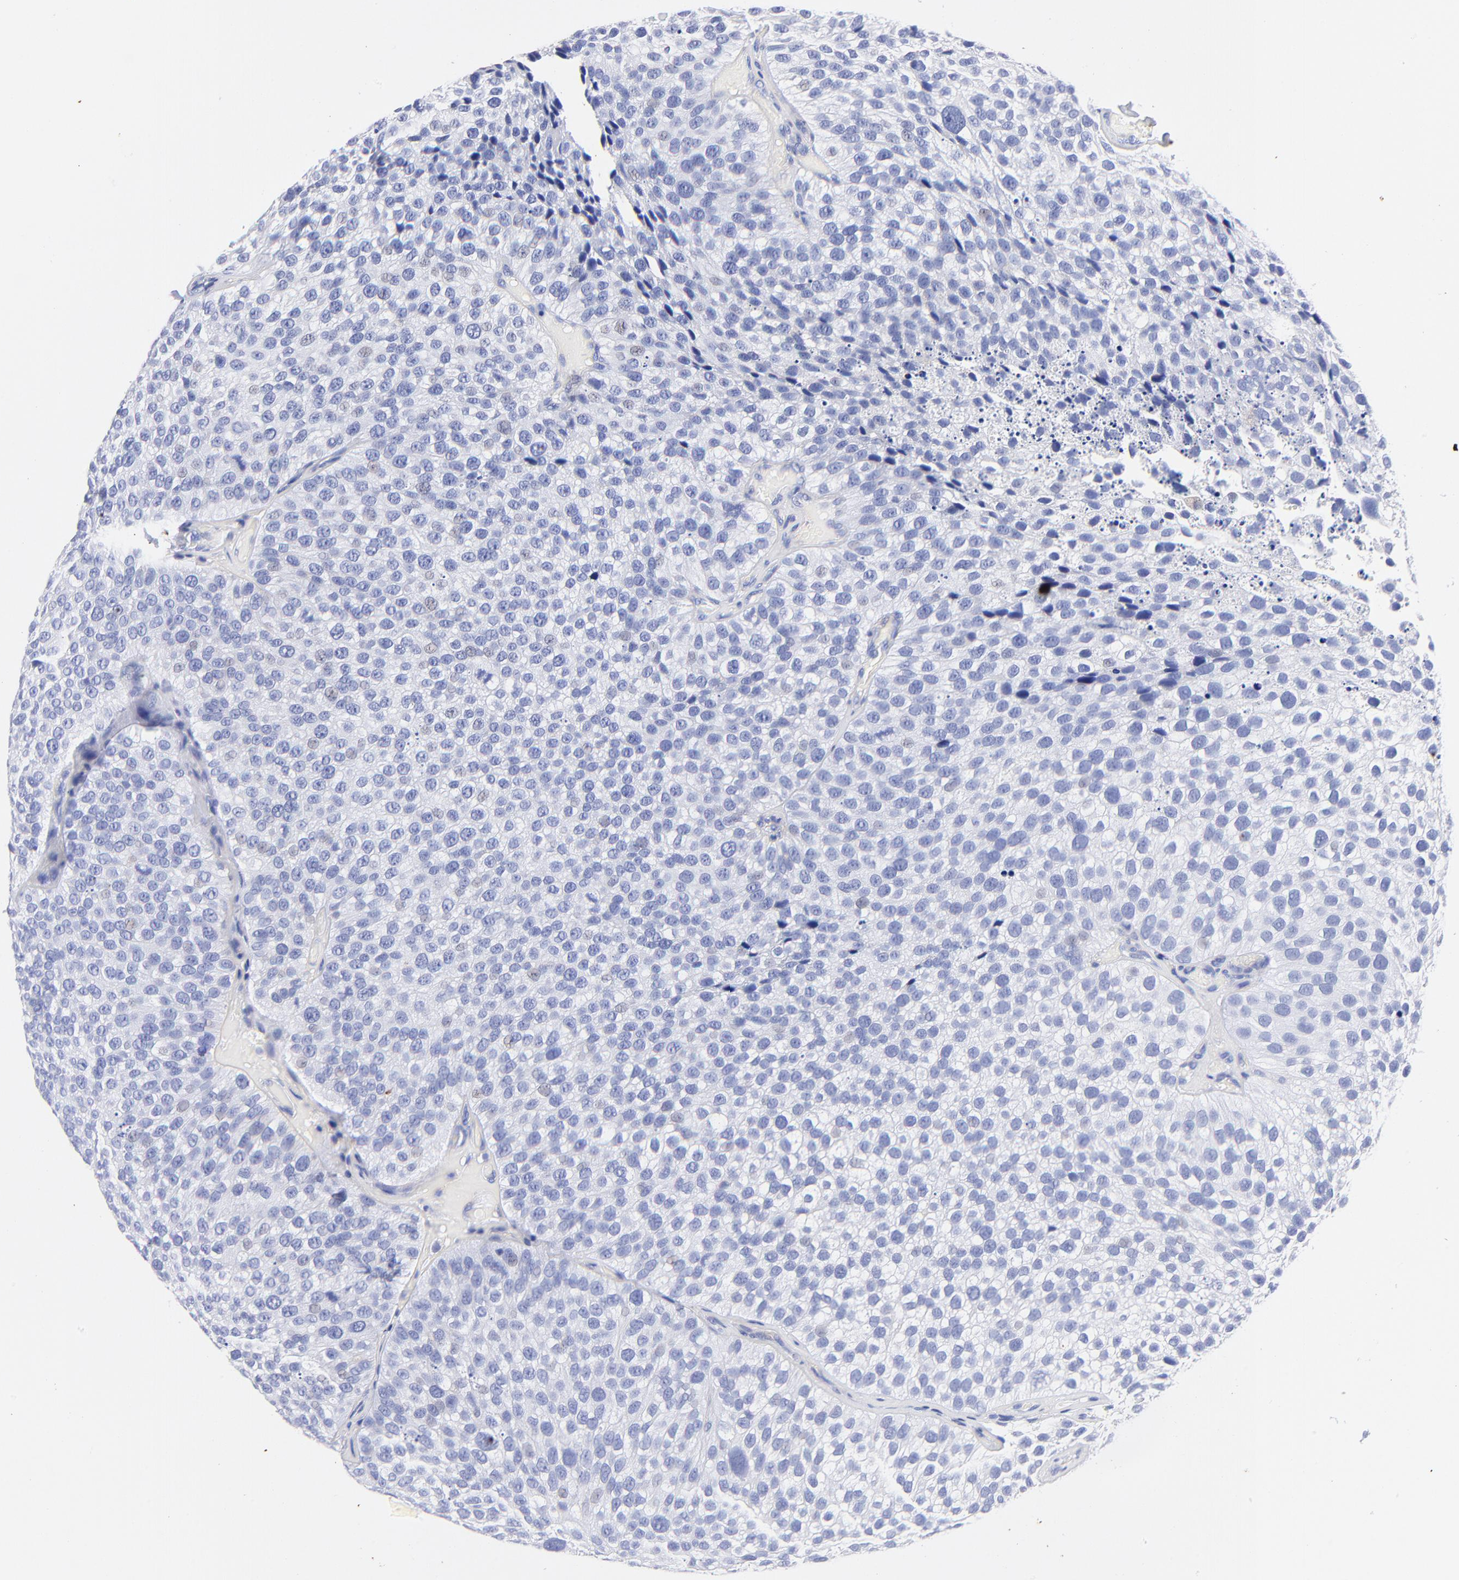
{"staining": {"intensity": "negative", "quantity": "none", "location": "none"}, "tissue": "urothelial cancer", "cell_type": "Tumor cells", "image_type": "cancer", "snomed": [{"axis": "morphology", "description": "Urothelial carcinoma, High grade"}, {"axis": "topography", "description": "Urinary bladder"}], "caption": "High magnification brightfield microscopy of urothelial cancer stained with DAB (3,3'-diaminobenzidine) (brown) and counterstained with hematoxylin (blue): tumor cells show no significant expression.", "gene": "HORMAD2", "patient": {"sex": "male", "age": 72}}